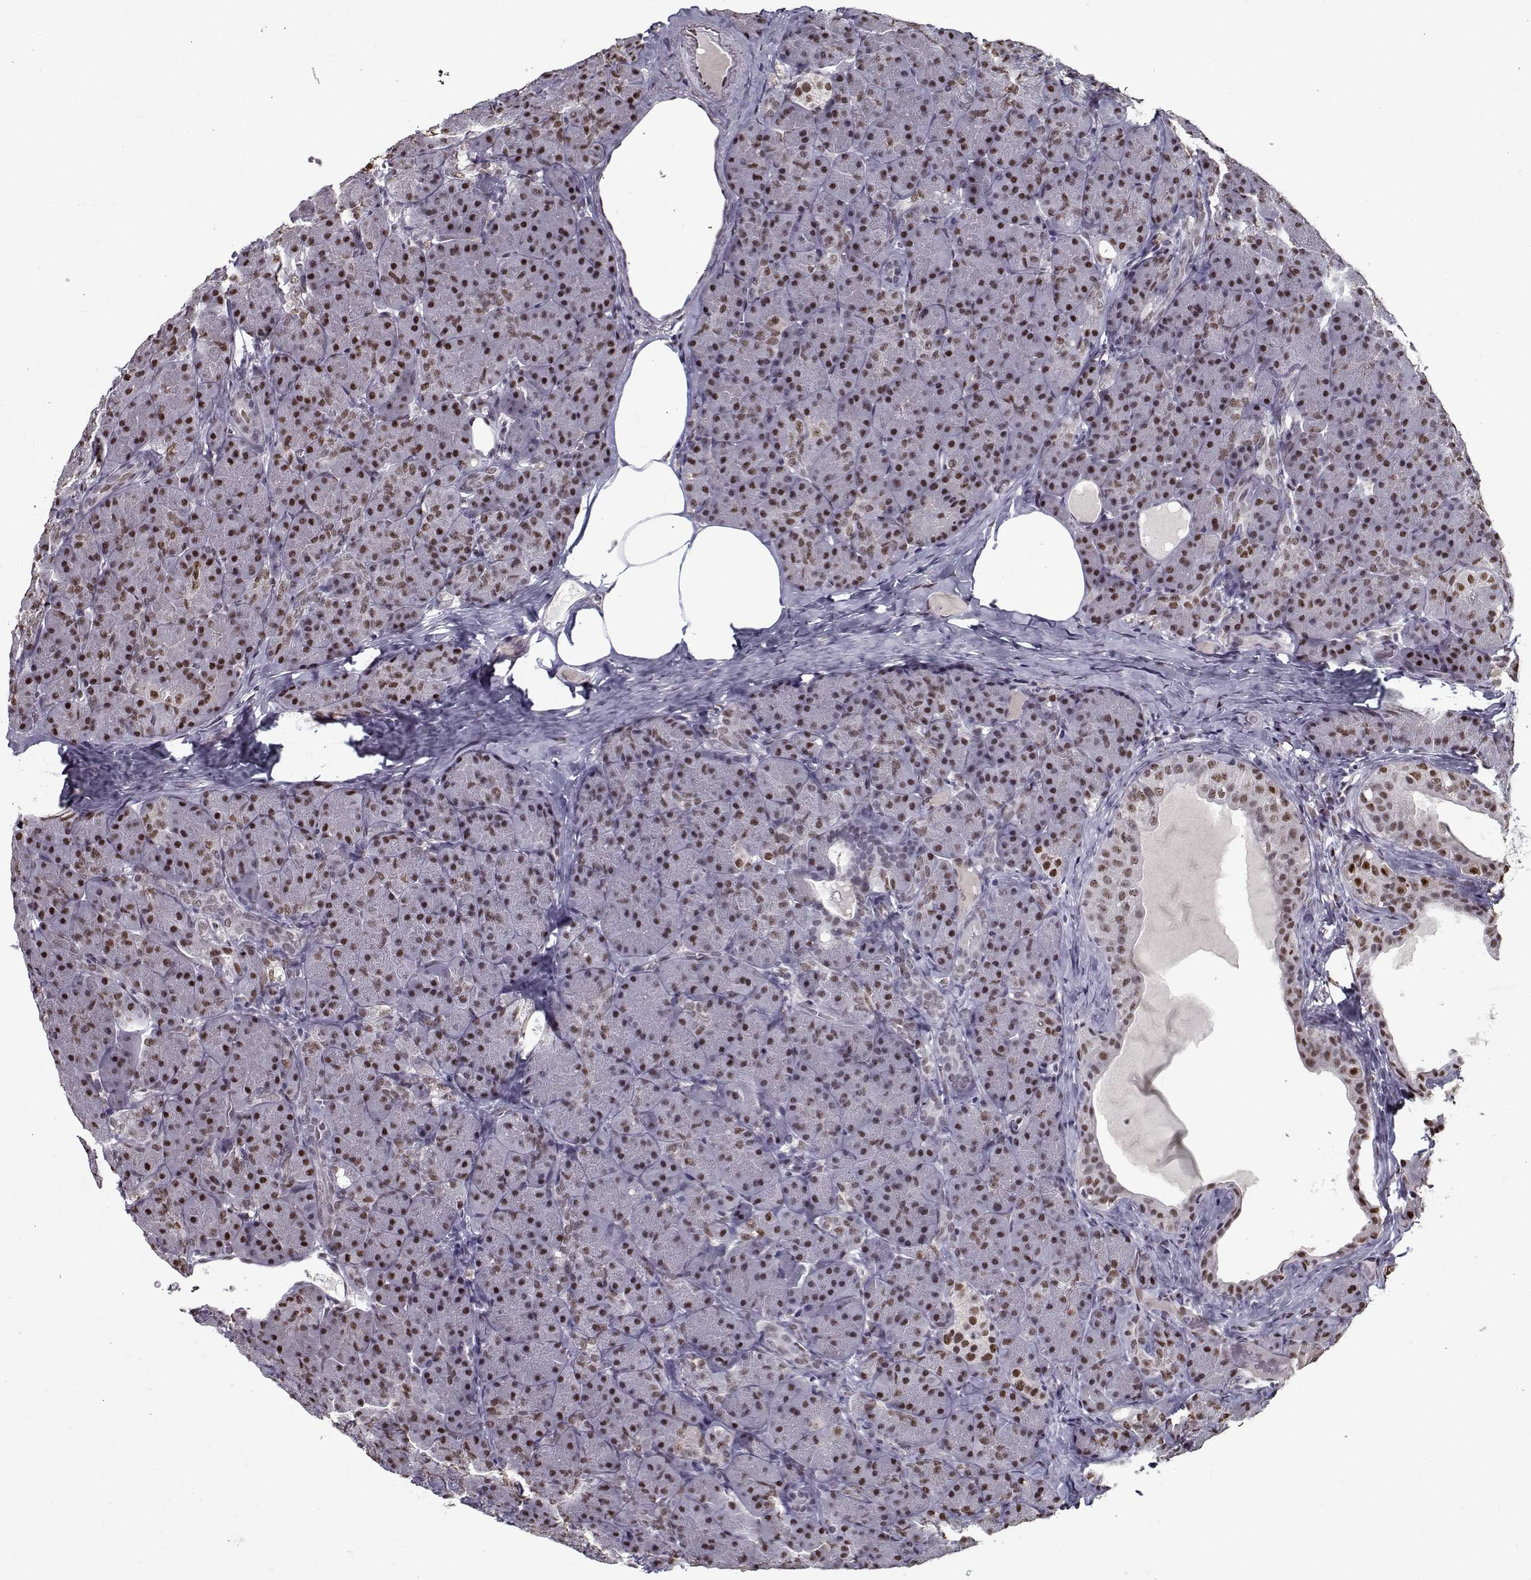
{"staining": {"intensity": "weak", "quantity": "25%-75%", "location": "nuclear"}, "tissue": "pancreas", "cell_type": "Exocrine glandular cells", "image_type": "normal", "snomed": [{"axis": "morphology", "description": "Normal tissue, NOS"}, {"axis": "topography", "description": "Pancreas"}], "caption": "Immunohistochemistry (IHC) image of benign pancreas stained for a protein (brown), which displays low levels of weak nuclear positivity in approximately 25%-75% of exocrine glandular cells.", "gene": "PRMT1", "patient": {"sex": "male", "age": 57}}